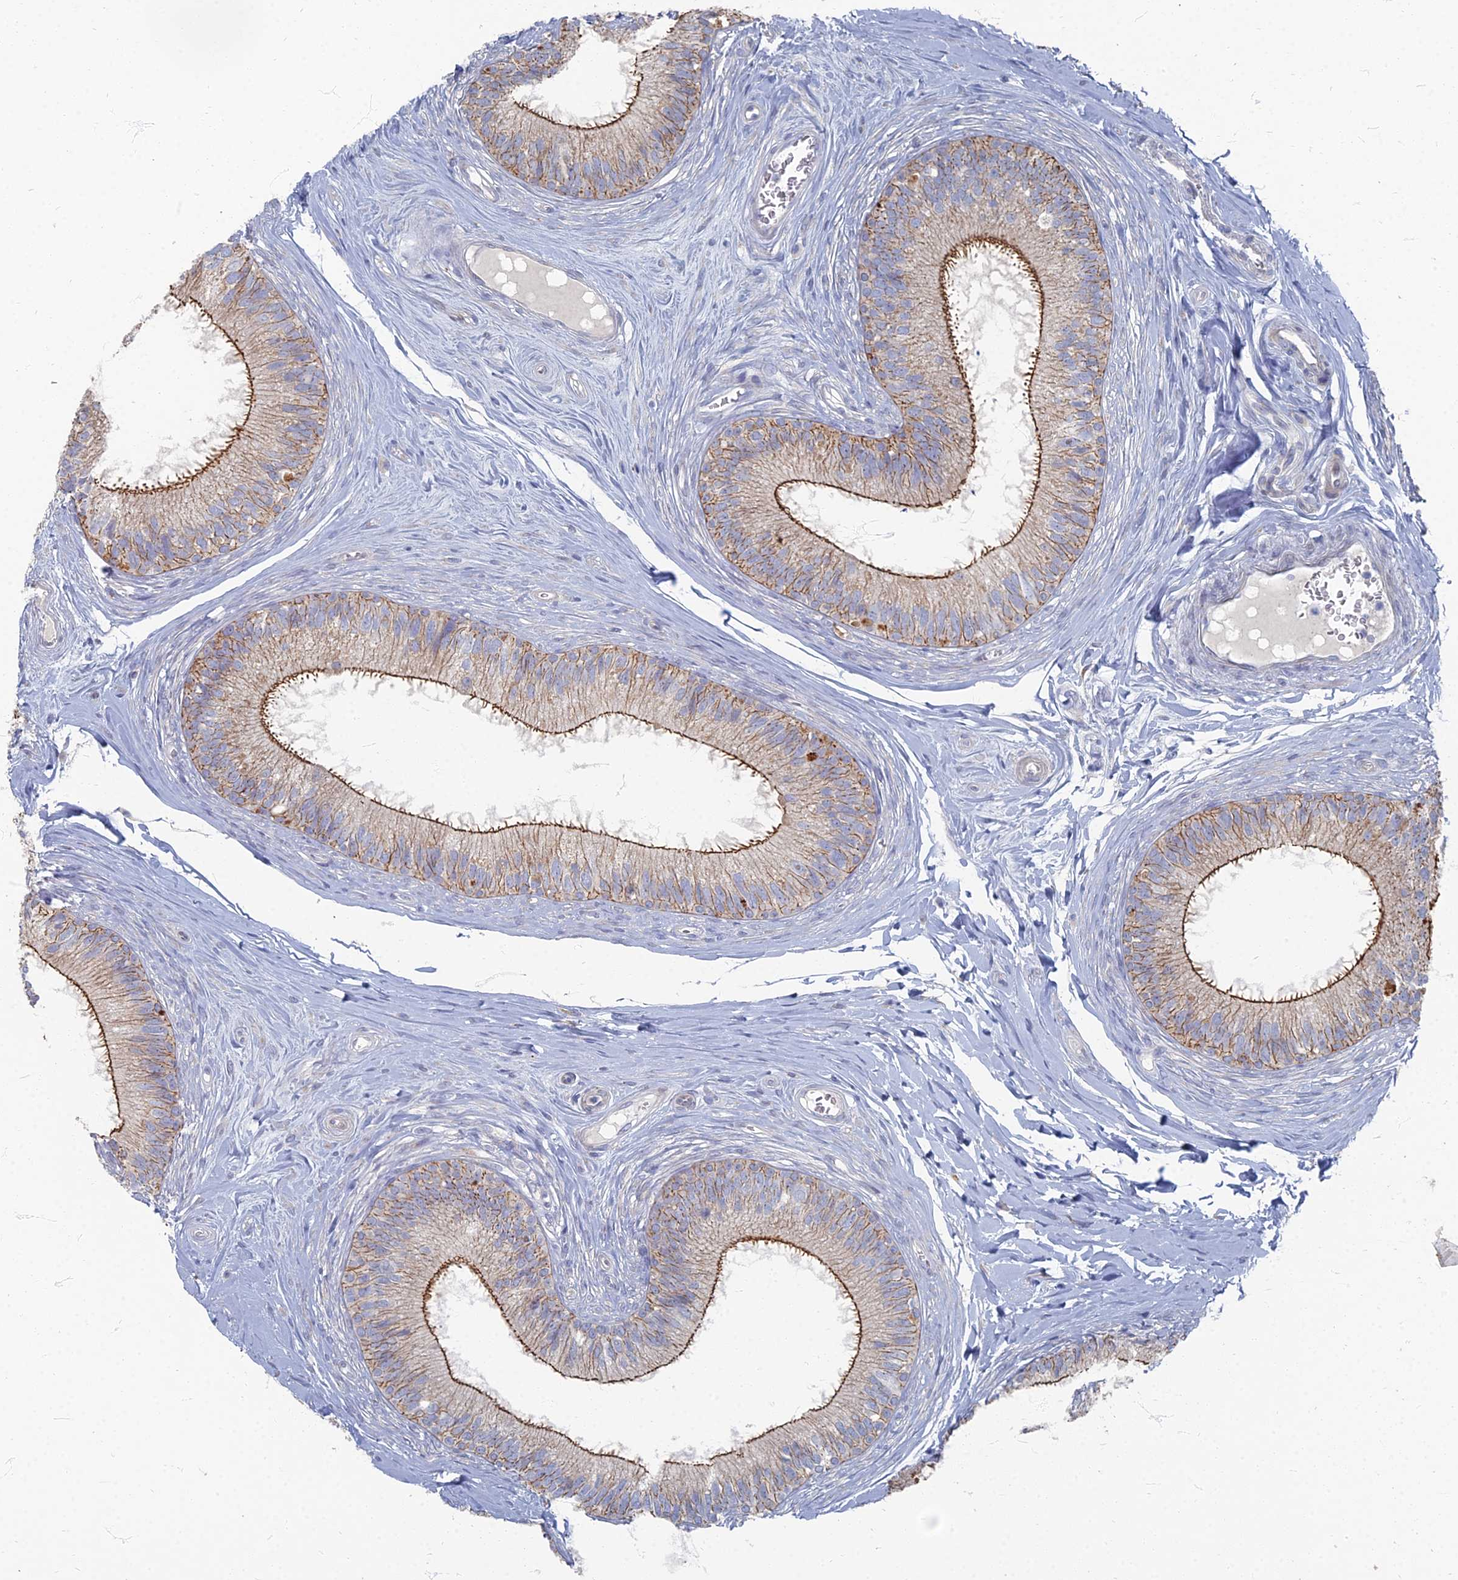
{"staining": {"intensity": "strong", "quantity": "<25%", "location": "cytoplasmic/membranous"}, "tissue": "epididymis", "cell_type": "Glandular cells", "image_type": "normal", "snomed": [{"axis": "morphology", "description": "Normal tissue, NOS"}, {"axis": "topography", "description": "Epididymis"}], "caption": "A micrograph showing strong cytoplasmic/membranous staining in about <25% of glandular cells in benign epididymis, as visualized by brown immunohistochemical staining.", "gene": "TMEM128", "patient": {"sex": "male", "age": 33}}